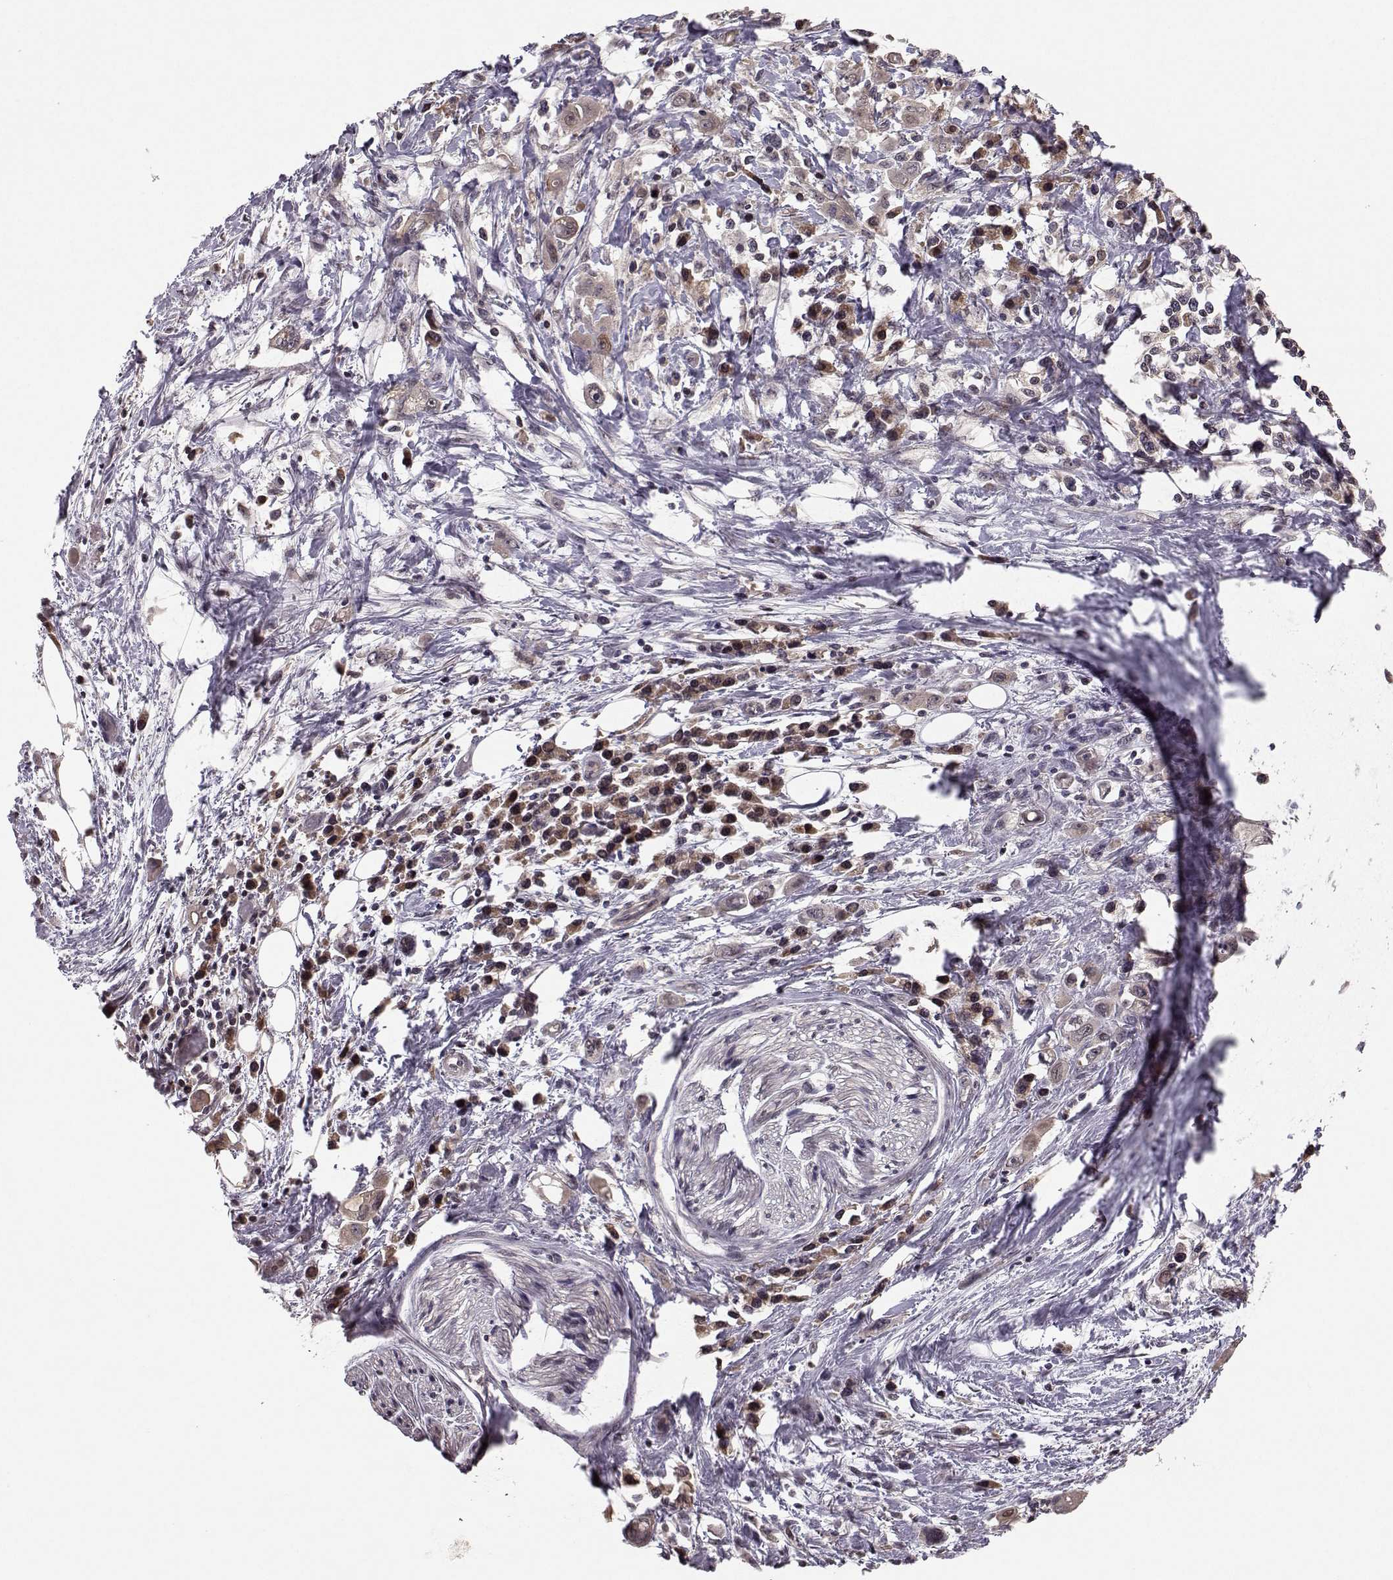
{"staining": {"intensity": "weak", "quantity": ">75%", "location": "cytoplasmic/membranous"}, "tissue": "stomach cancer", "cell_type": "Tumor cells", "image_type": "cancer", "snomed": [{"axis": "morphology", "description": "Adenocarcinoma, NOS"}, {"axis": "topography", "description": "Stomach, upper"}], "caption": "High-magnification brightfield microscopy of stomach cancer (adenocarcinoma) stained with DAB (brown) and counterstained with hematoxylin (blue). tumor cells exhibit weak cytoplasmic/membranous positivity is appreciated in about>75% of cells. The staining was performed using DAB to visualize the protein expression in brown, while the nuclei were stained in blue with hematoxylin (Magnification: 20x).", "gene": "PLEKHG3", "patient": {"sex": "male", "age": 75}}